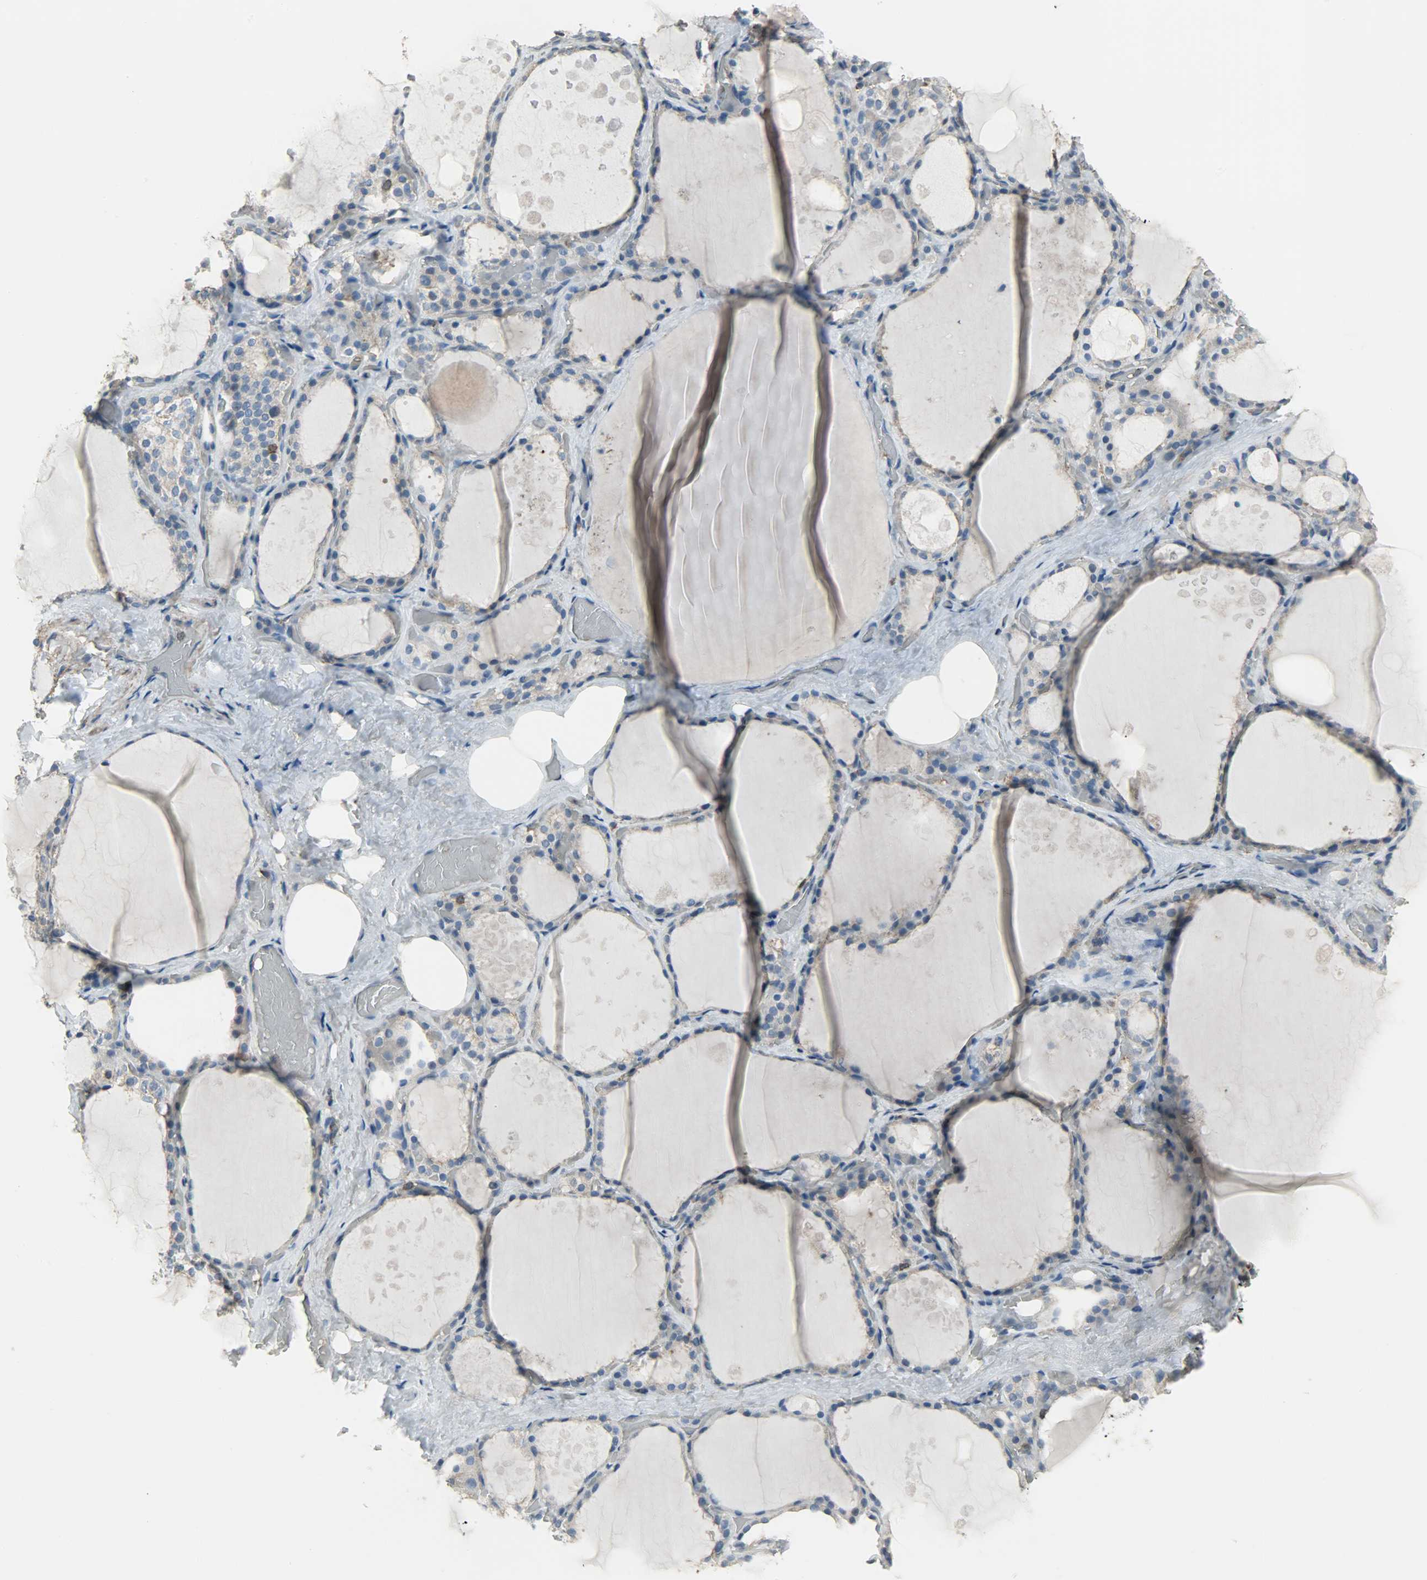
{"staining": {"intensity": "weak", "quantity": "25%-75%", "location": "cytoplasmic/membranous"}, "tissue": "thyroid gland", "cell_type": "Glandular cells", "image_type": "normal", "snomed": [{"axis": "morphology", "description": "Normal tissue, NOS"}, {"axis": "topography", "description": "Thyroid gland"}], "caption": "Immunohistochemical staining of unremarkable thyroid gland displays 25%-75% levels of weak cytoplasmic/membranous protein expression in about 25%-75% of glandular cells. (DAB IHC with brightfield microscopy, high magnification).", "gene": "DNAJA4", "patient": {"sex": "male", "age": 61}}